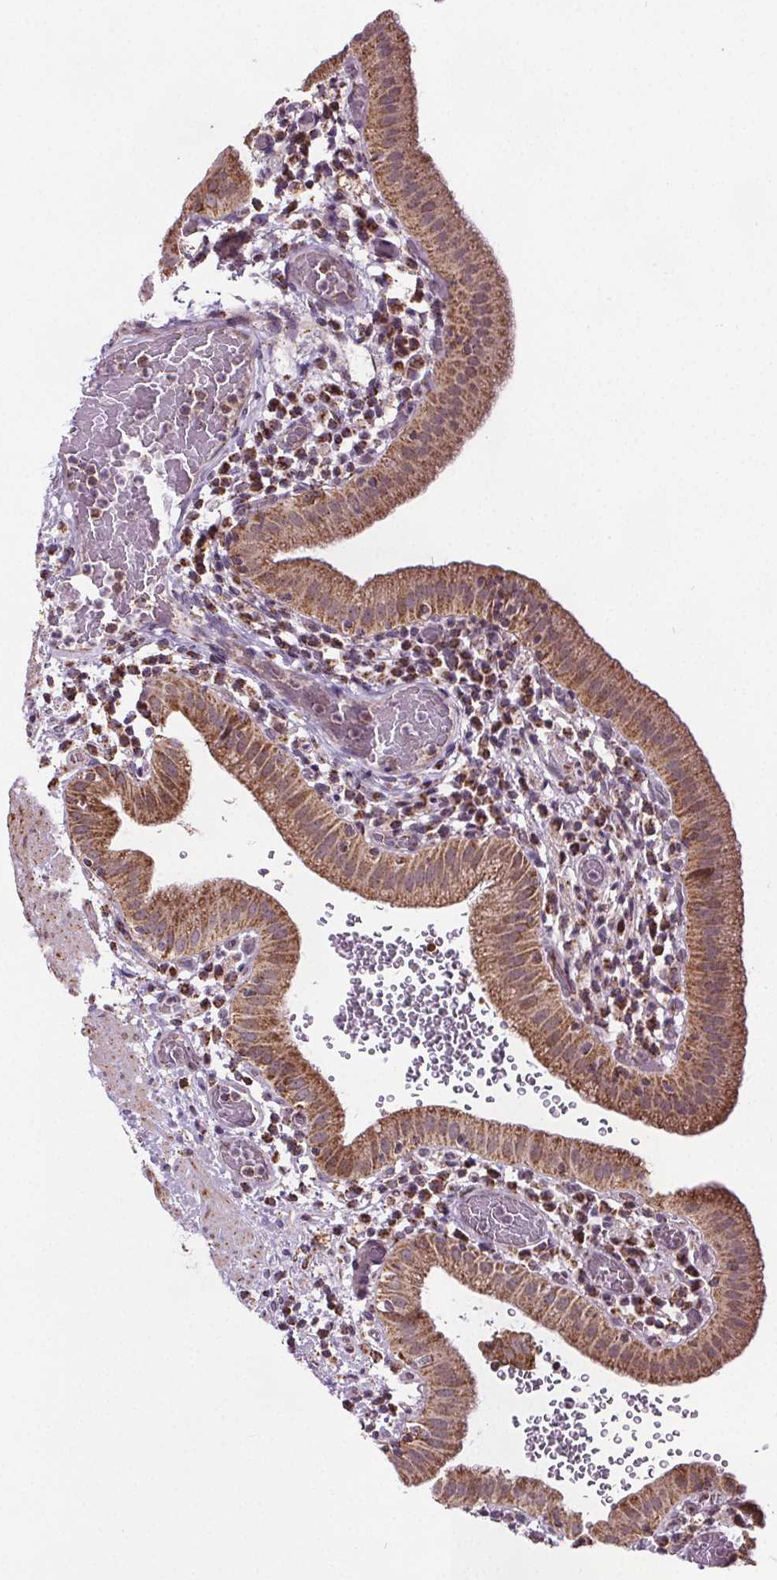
{"staining": {"intensity": "strong", "quantity": ">75%", "location": "cytoplasmic/membranous"}, "tissue": "gallbladder", "cell_type": "Glandular cells", "image_type": "normal", "snomed": [{"axis": "morphology", "description": "Normal tissue, NOS"}, {"axis": "topography", "description": "Gallbladder"}], "caption": "Gallbladder stained for a protein (brown) exhibits strong cytoplasmic/membranous positive positivity in about >75% of glandular cells.", "gene": "SUCLA2", "patient": {"sex": "male", "age": 26}}